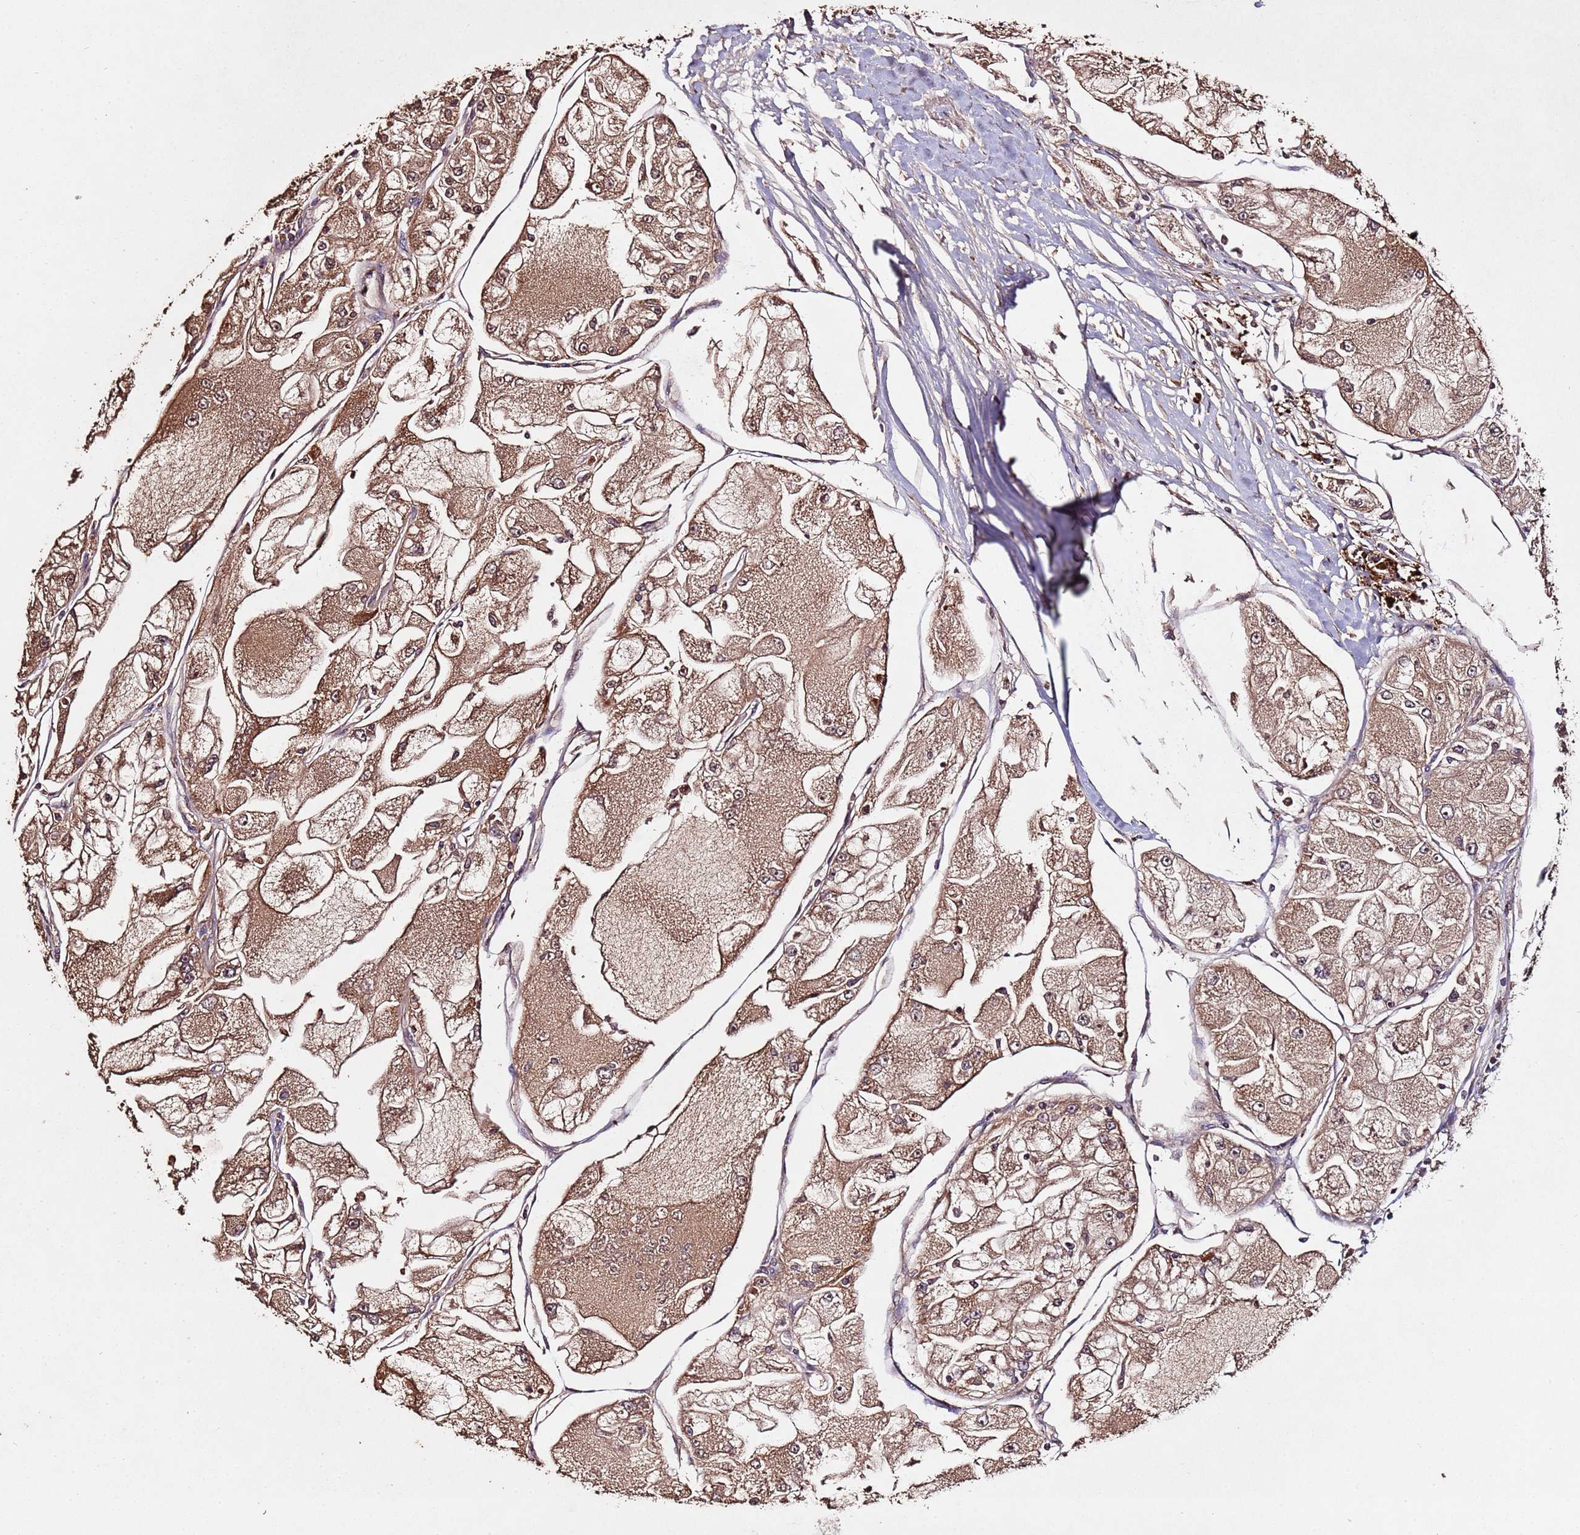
{"staining": {"intensity": "moderate", "quantity": ">75%", "location": "cytoplasmic/membranous"}, "tissue": "renal cancer", "cell_type": "Tumor cells", "image_type": "cancer", "snomed": [{"axis": "morphology", "description": "Adenocarcinoma, NOS"}, {"axis": "topography", "description": "Kidney"}], "caption": "Adenocarcinoma (renal) was stained to show a protein in brown. There is medium levels of moderate cytoplasmic/membranous expression in about >75% of tumor cells.", "gene": "RPS15A", "patient": {"sex": "female", "age": 72}}